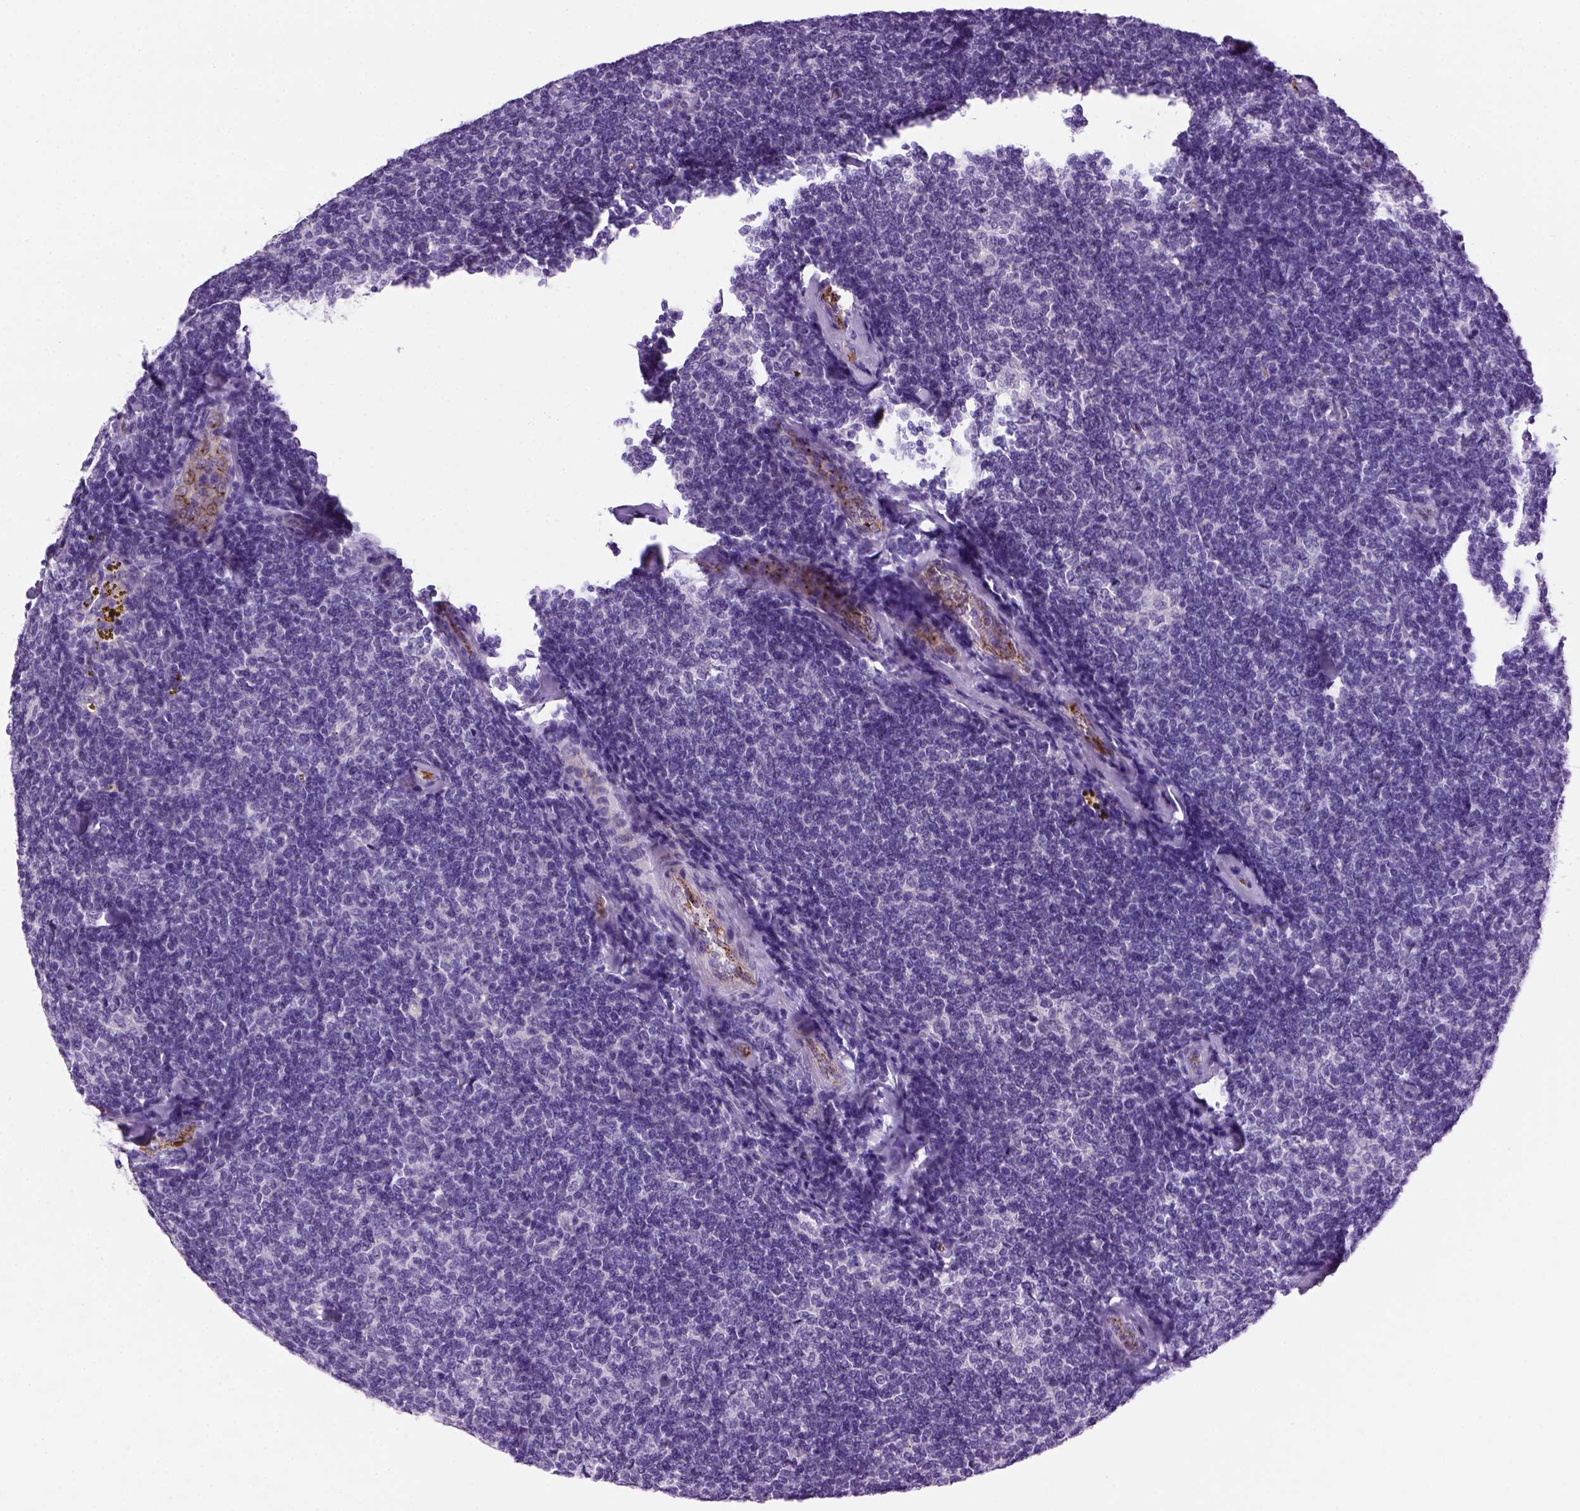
{"staining": {"intensity": "negative", "quantity": "none", "location": "none"}, "tissue": "lymphoma", "cell_type": "Tumor cells", "image_type": "cancer", "snomed": [{"axis": "morphology", "description": "Malignant lymphoma, non-Hodgkin's type, Low grade"}, {"axis": "topography", "description": "Lymph node"}], "caption": "The photomicrograph demonstrates no staining of tumor cells in lymphoma.", "gene": "VWF", "patient": {"sex": "female", "age": 56}}